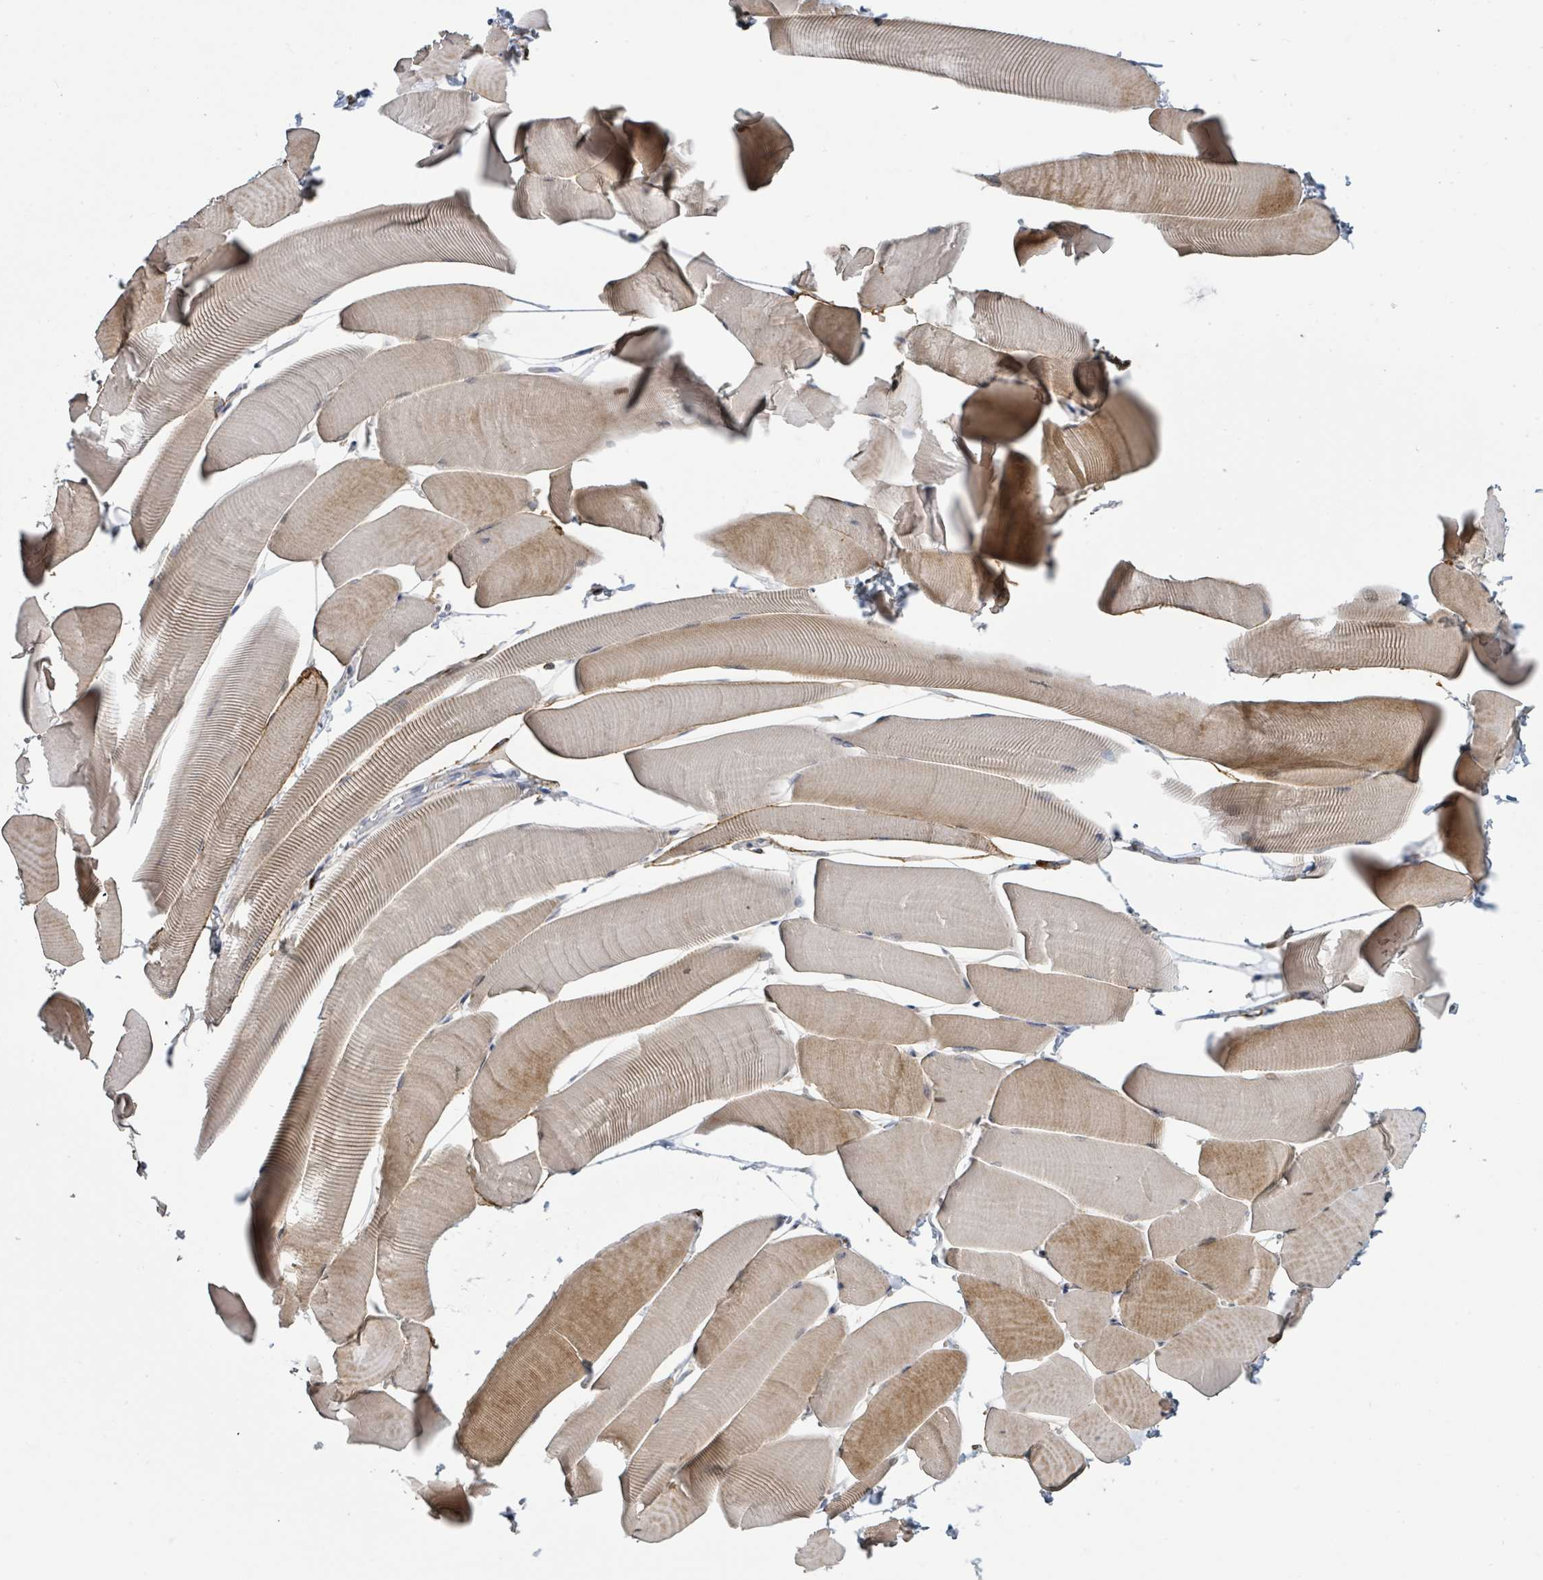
{"staining": {"intensity": "moderate", "quantity": ">75%", "location": "cytoplasmic/membranous"}, "tissue": "skeletal muscle", "cell_type": "Myocytes", "image_type": "normal", "snomed": [{"axis": "morphology", "description": "Normal tissue, NOS"}, {"axis": "topography", "description": "Skeletal muscle"}], "caption": "Protein expression analysis of normal skeletal muscle exhibits moderate cytoplasmic/membranous staining in approximately >75% of myocytes.", "gene": "LRRC42", "patient": {"sex": "male", "age": 25}}